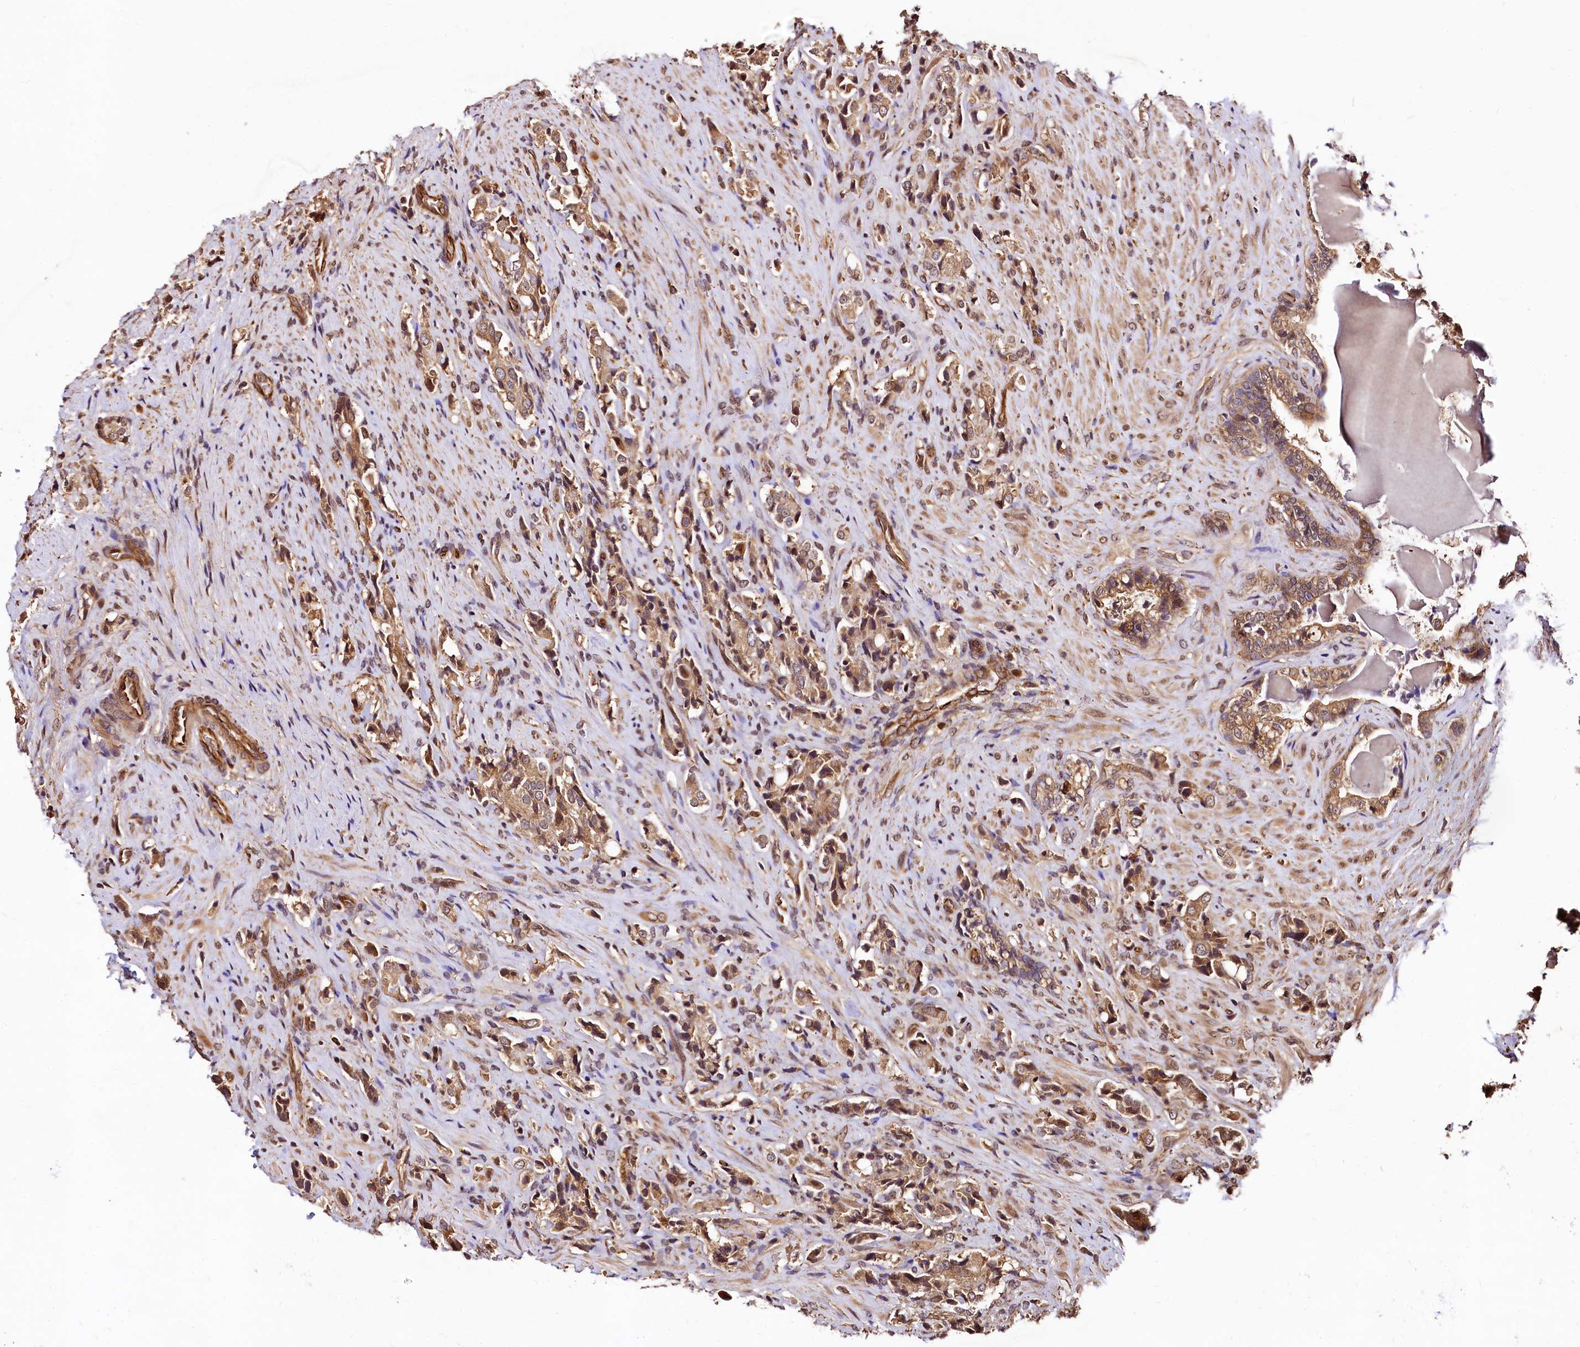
{"staining": {"intensity": "moderate", "quantity": ">75%", "location": "cytoplasmic/membranous"}, "tissue": "prostate cancer", "cell_type": "Tumor cells", "image_type": "cancer", "snomed": [{"axis": "morphology", "description": "Adenocarcinoma, High grade"}, {"axis": "topography", "description": "Prostate"}], "caption": "The micrograph displays a brown stain indicating the presence of a protein in the cytoplasmic/membranous of tumor cells in prostate cancer (high-grade adenocarcinoma). (DAB (3,3'-diaminobenzidine) IHC, brown staining for protein, blue staining for nuclei).", "gene": "TBCEL", "patient": {"sex": "male", "age": 65}}